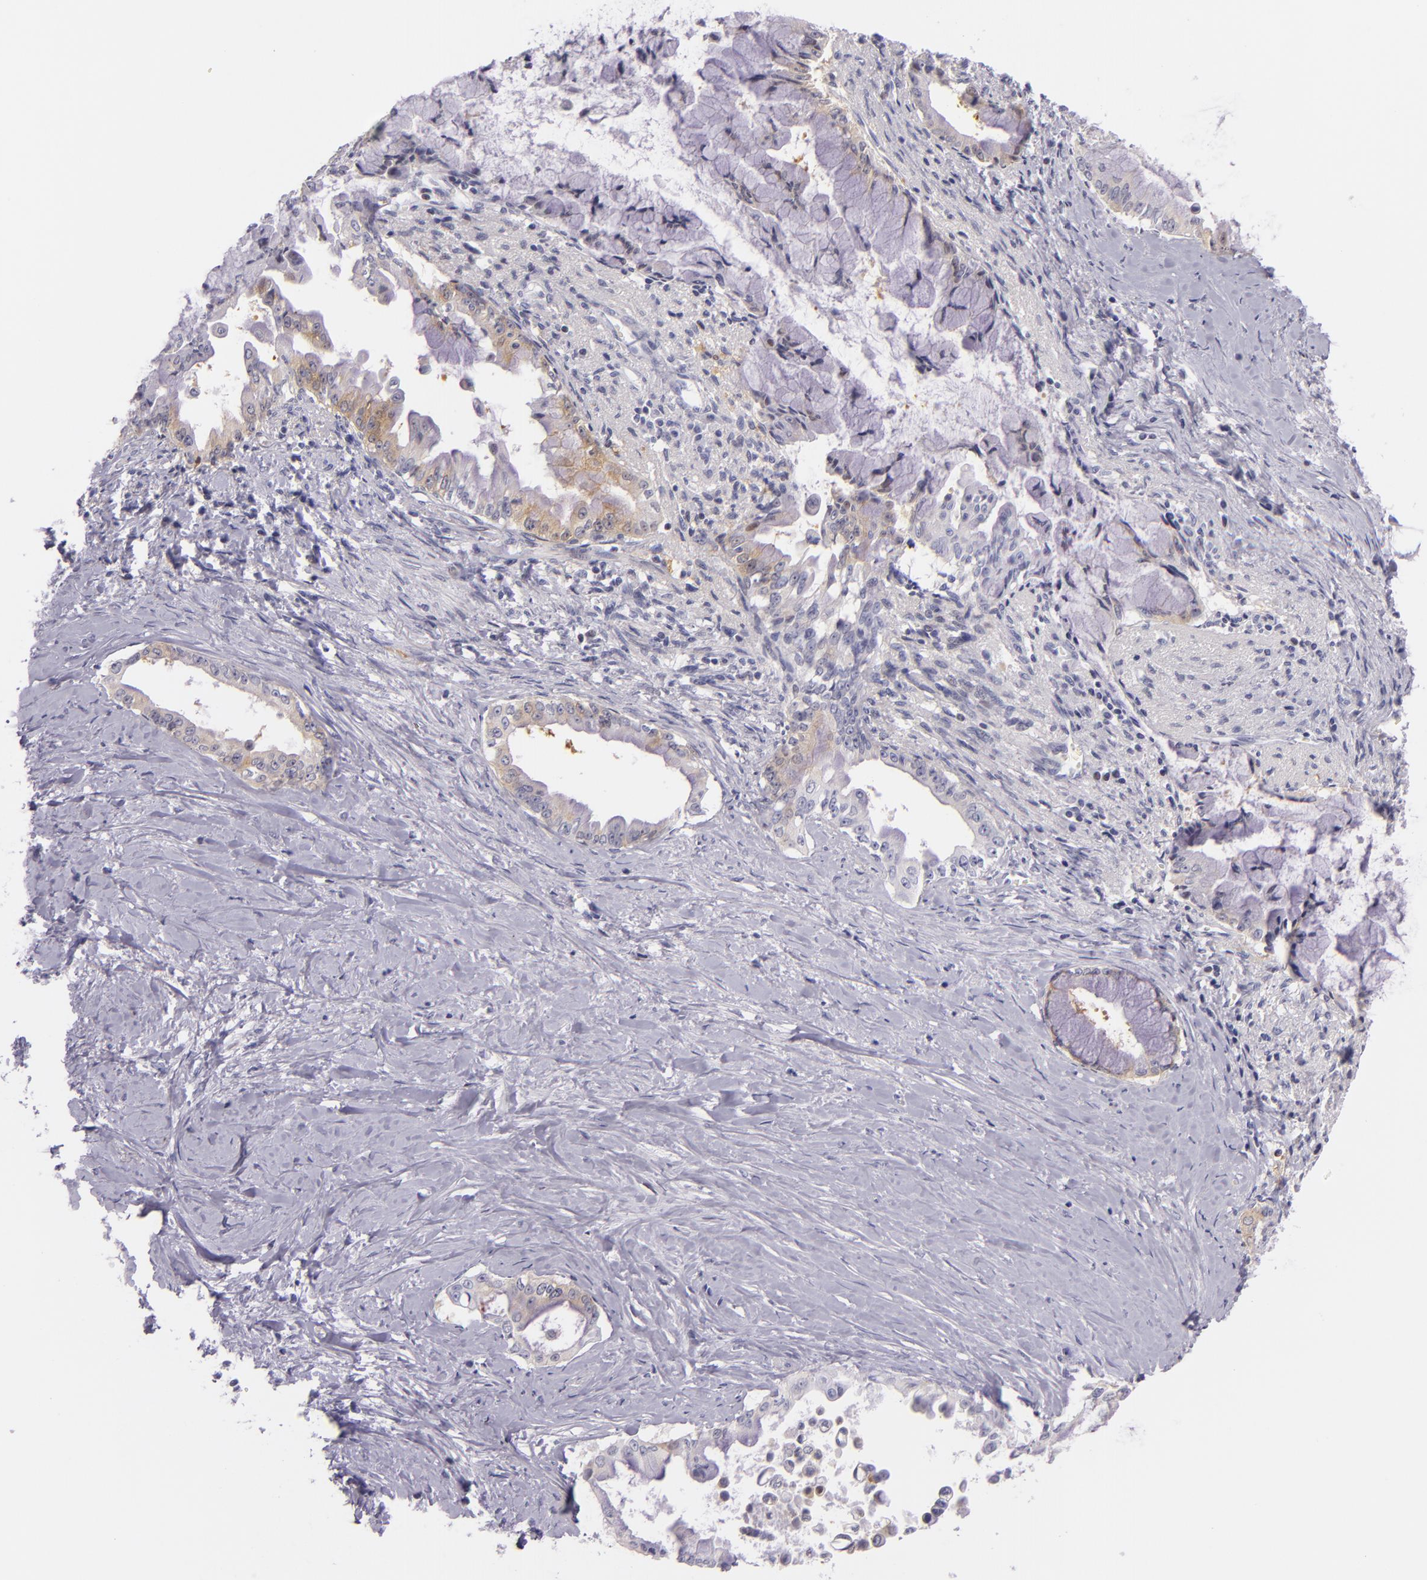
{"staining": {"intensity": "weak", "quantity": "25%-75%", "location": "cytoplasmic/membranous"}, "tissue": "pancreatic cancer", "cell_type": "Tumor cells", "image_type": "cancer", "snomed": [{"axis": "morphology", "description": "Adenocarcinoma, NOS"}, {"axis": "topography", "description": "Pancreas"}], "caption": "A micrograph showing weak cytoplasmic/membranous expression in about 25%-75% of tumor cells in pancreatic cancer (adenocarcinoma), as visualized by brown immunohistochemical staining.", "gene": "HSP90AA1", "patient": {"sex": "male", "age": 59}}